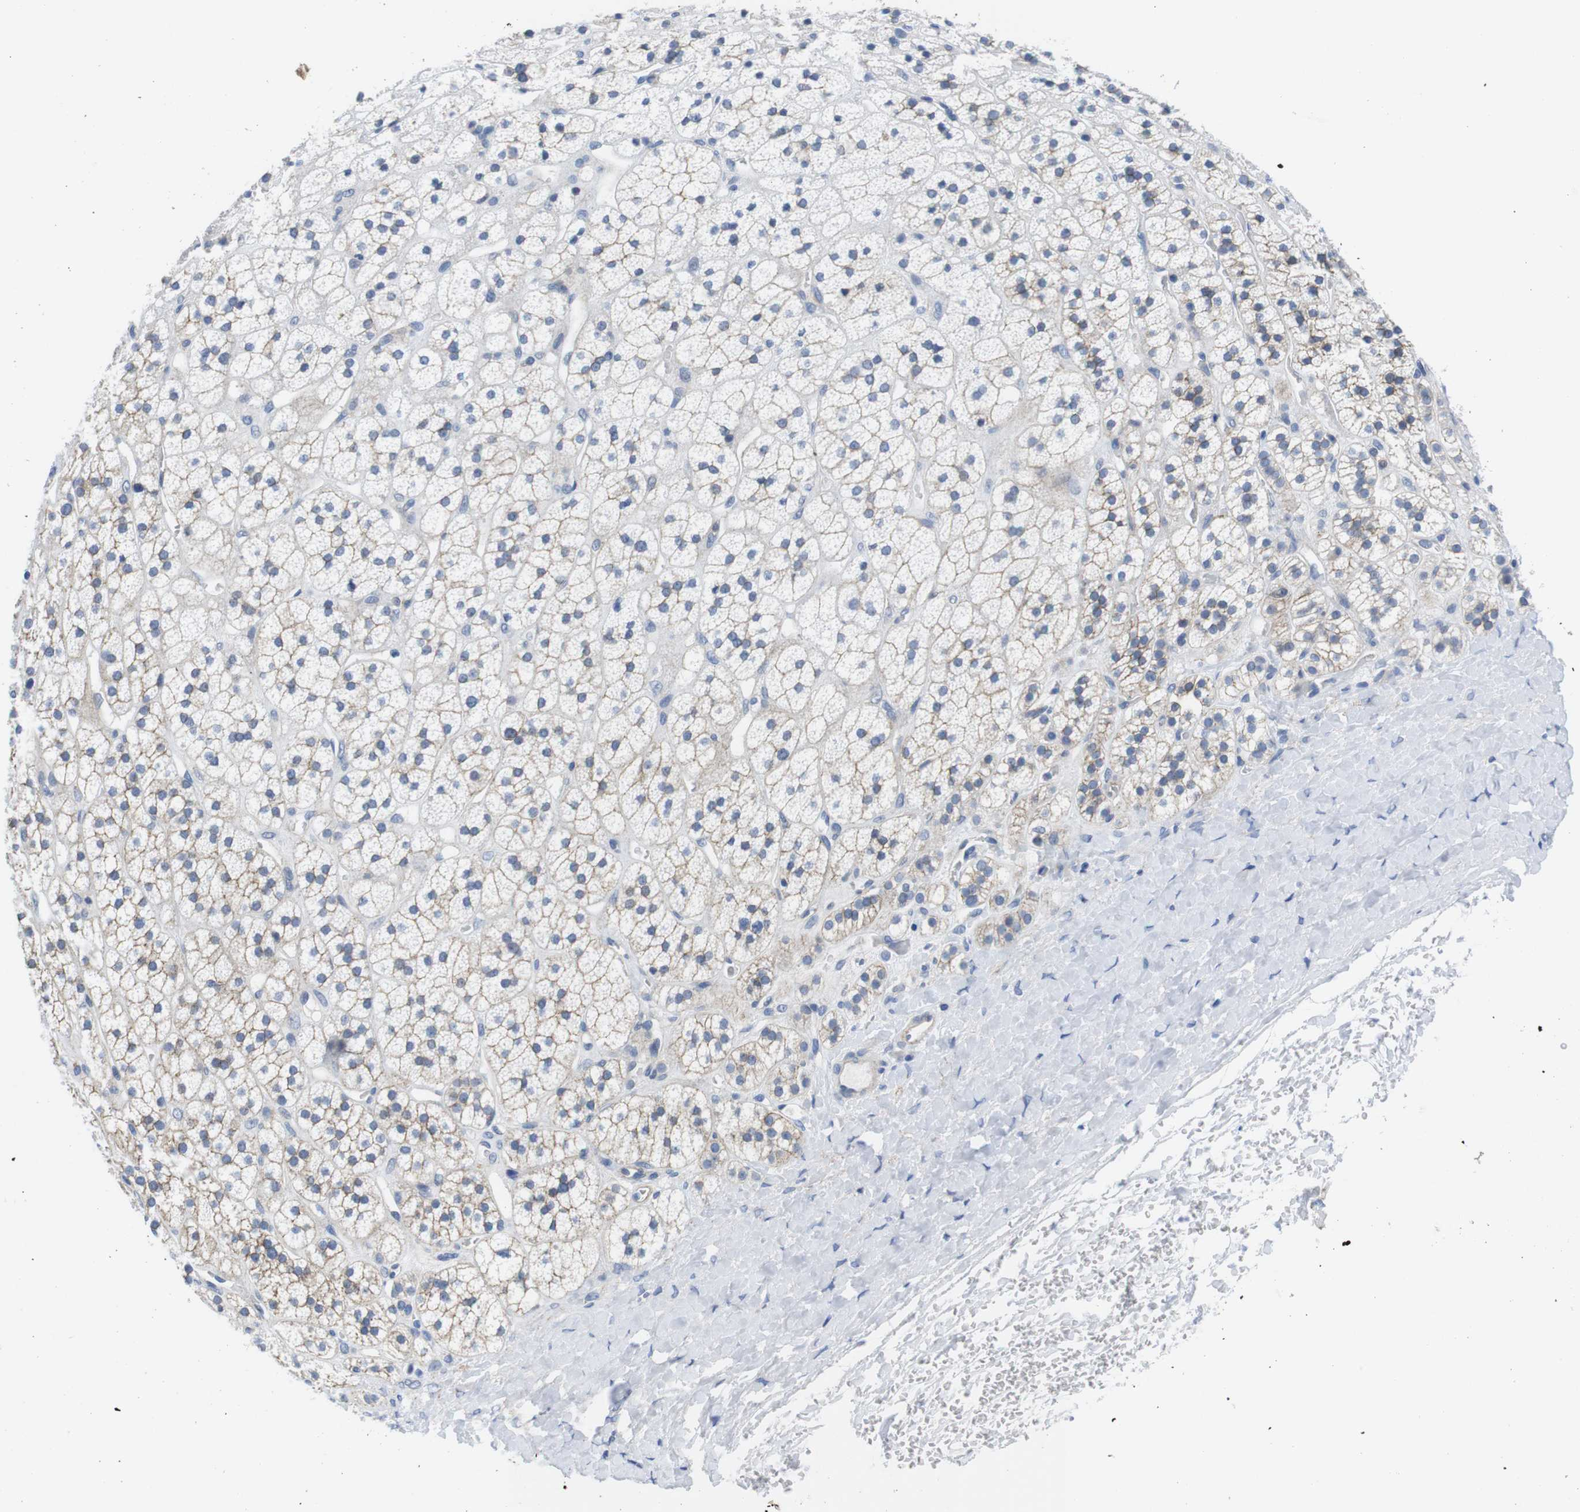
{"staining": {"intensity": "moderate", "quantity": "25%-75%", "location": "cytoplasmic/membranous"}, "tissue": "adrenal gland", "cell_type": "Glandular cells", "image_type": "normal", "snomed": [{"axis": "morphology", "description": "Normal tissue, NOS"}, {"axis": "topography", "description": "Adrenal gland"}], "caption": "The histopathology image displays immunohistochemical staining of unremarkable adrenal gland. There is moderate cytoplasmic/membranous expression is identified in approximately 25%-75% of glandular cells.", "gene": "SCRIB", "patient": {"sex": "male", "age": 56}}